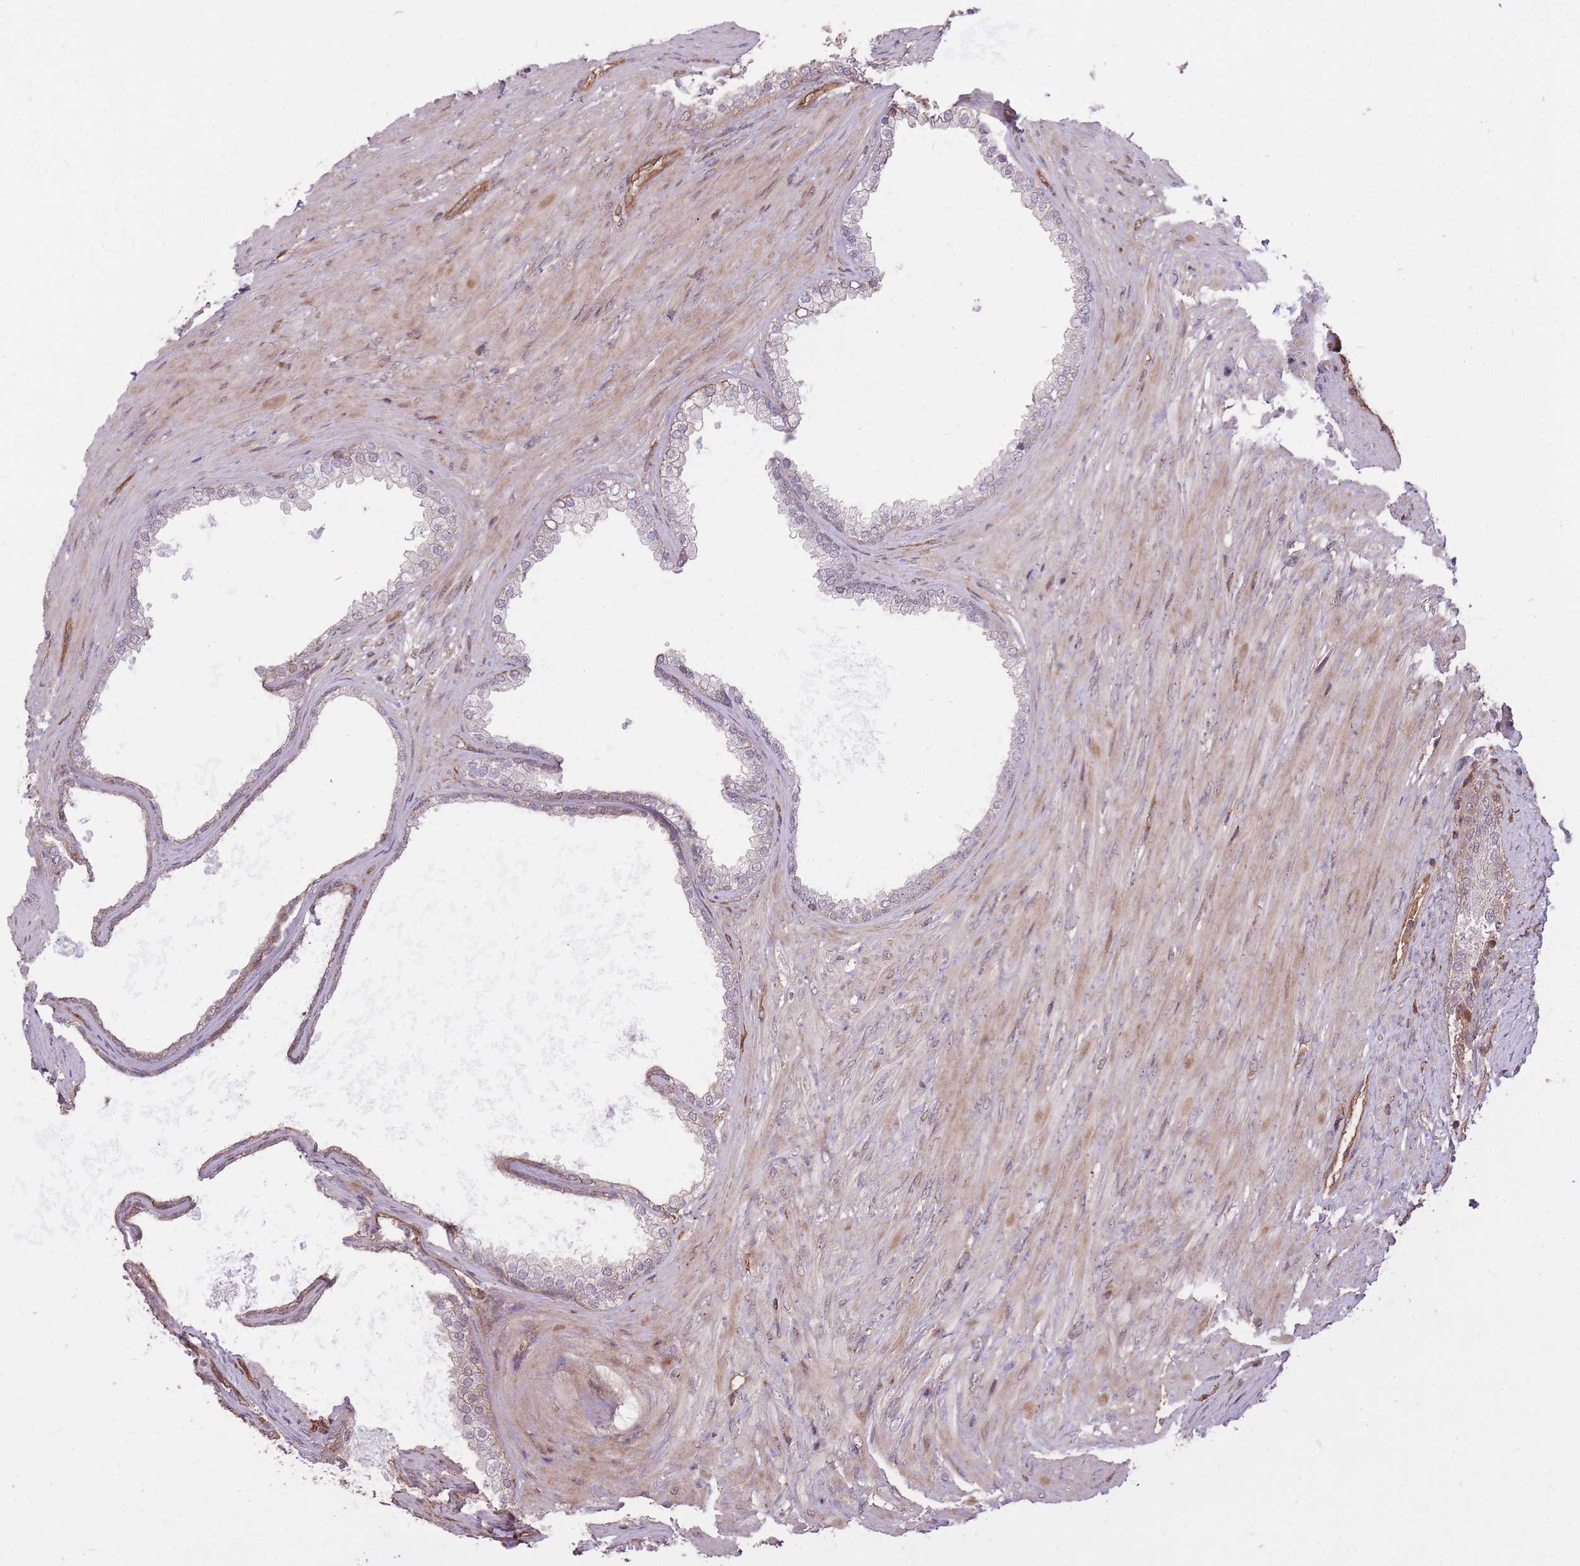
{"staining": {"intensity": "moderate", "quantity": "<25%", "location": "cytoplasmic/membranous"}, "tissue": "prostate", "cell_type": "Glandular cells", "image_type": "normal", "snomed": [{"axis": "morphology", "description": "Normal tissue, NOS"}, {"axis": "topography", "description": "Prostate"}], "caption": "Brown immunohistochemical staining in benign human prostate demonstrates moderate cytoplasmic/membranous positivity in approximately <25% of glandular cells. Nuclei are stained in blue.", "gene": "PLD1", "patient": {"sex": "male", "age": 76}}